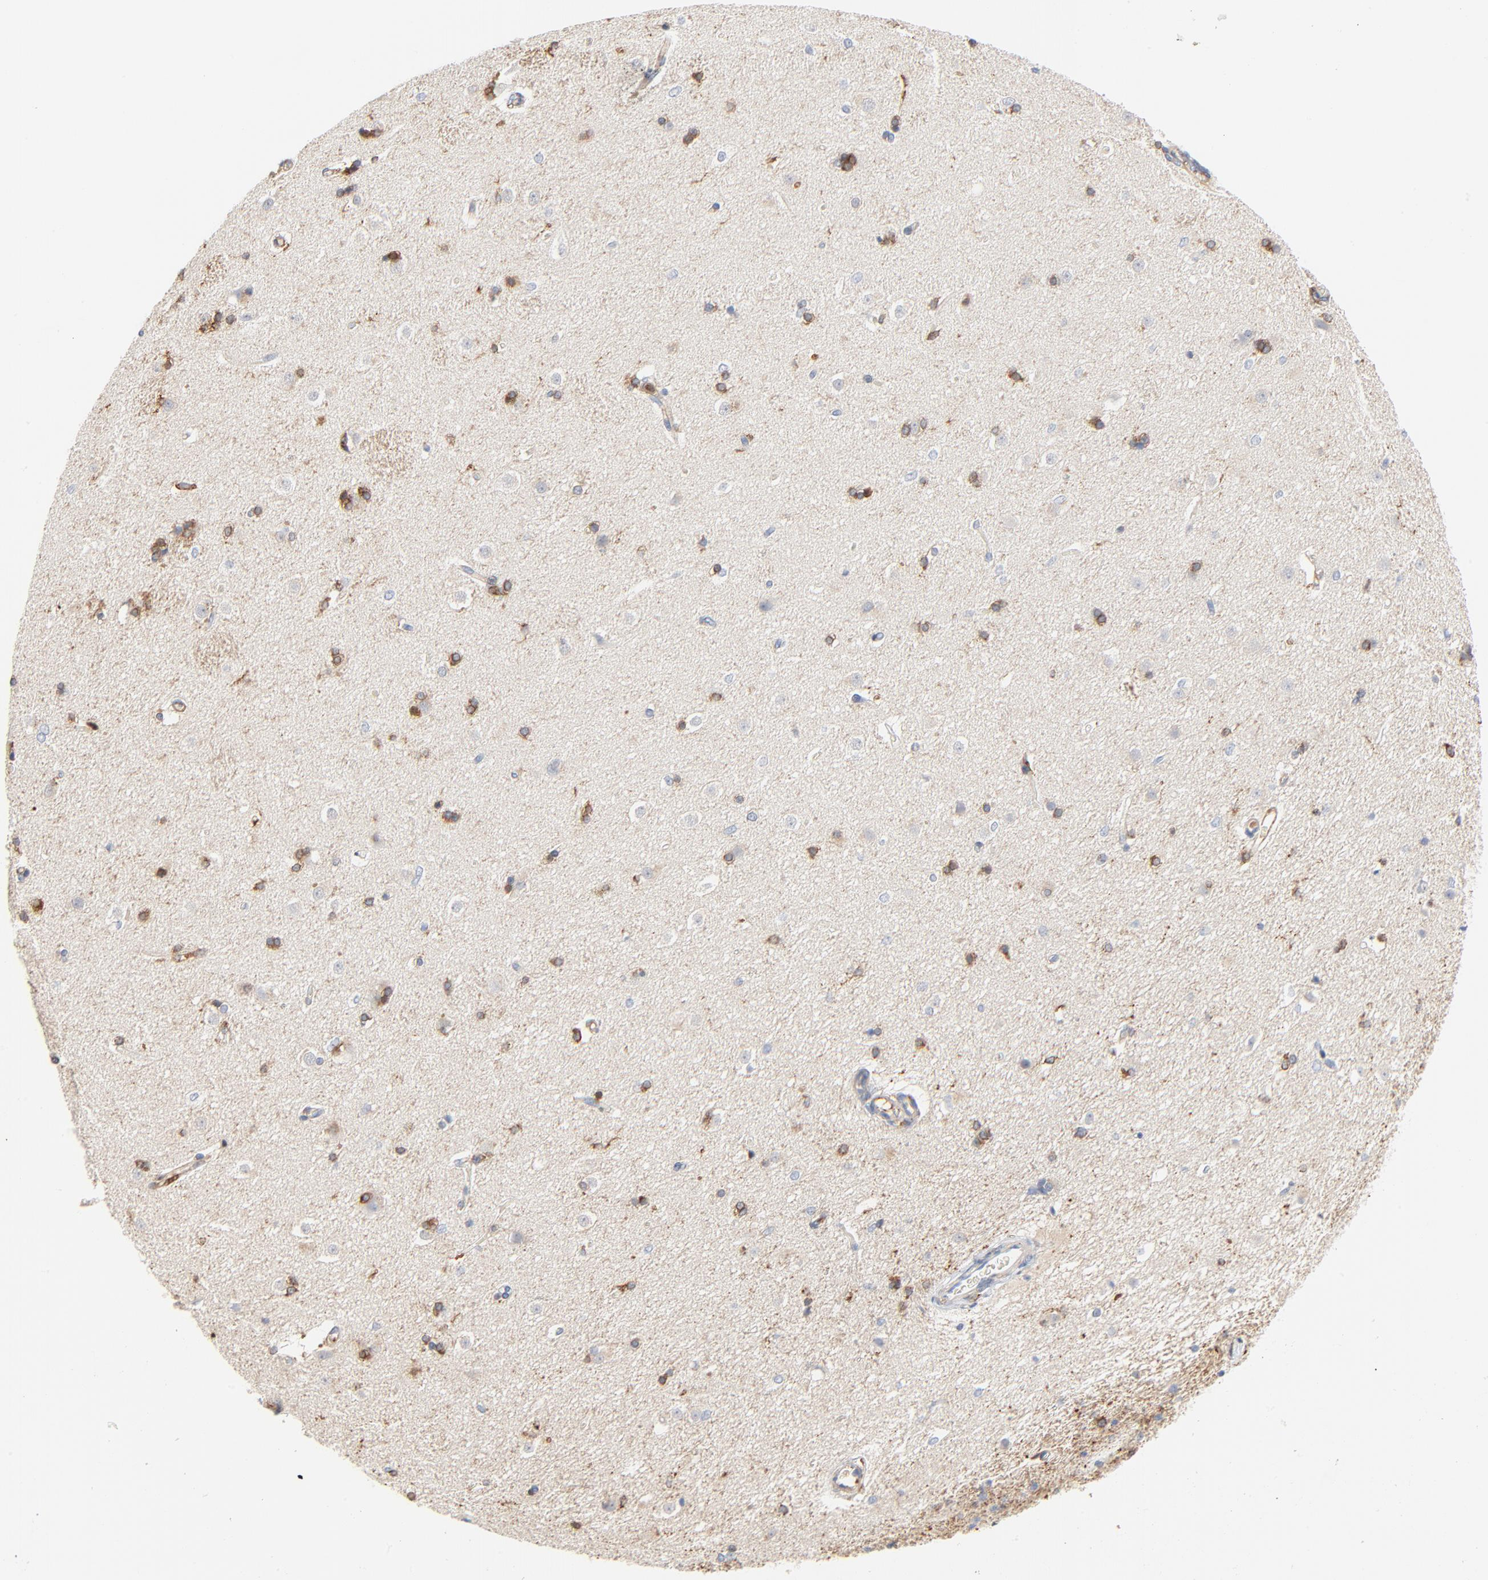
{"staining": {"intensity": "moderate", "quantity": ">75%", "location": "cytoplasmic/membranous"}, "tissue": "caudate", "cell_type": "Glial cells", "image_type": "normal", "snomed": [{"axis": "morphology", "description": "Normal tissue, NOS"}, {"axis": "topography", "description": "Lateral ventricle wall"}], "caption": "High-power microscopy captured an immunohistochemistry photomicrograph of normal caudate, revealing moderate cytoplasmic/membranous expression in approximately >75% of glial cells. (DAB (3,3'-diaminobenzidine) IHC, brown staining for protein, blue staining for nuclei).", "gene": "SH3KBP1", "patient": {"sex": "female", "age": 19}}